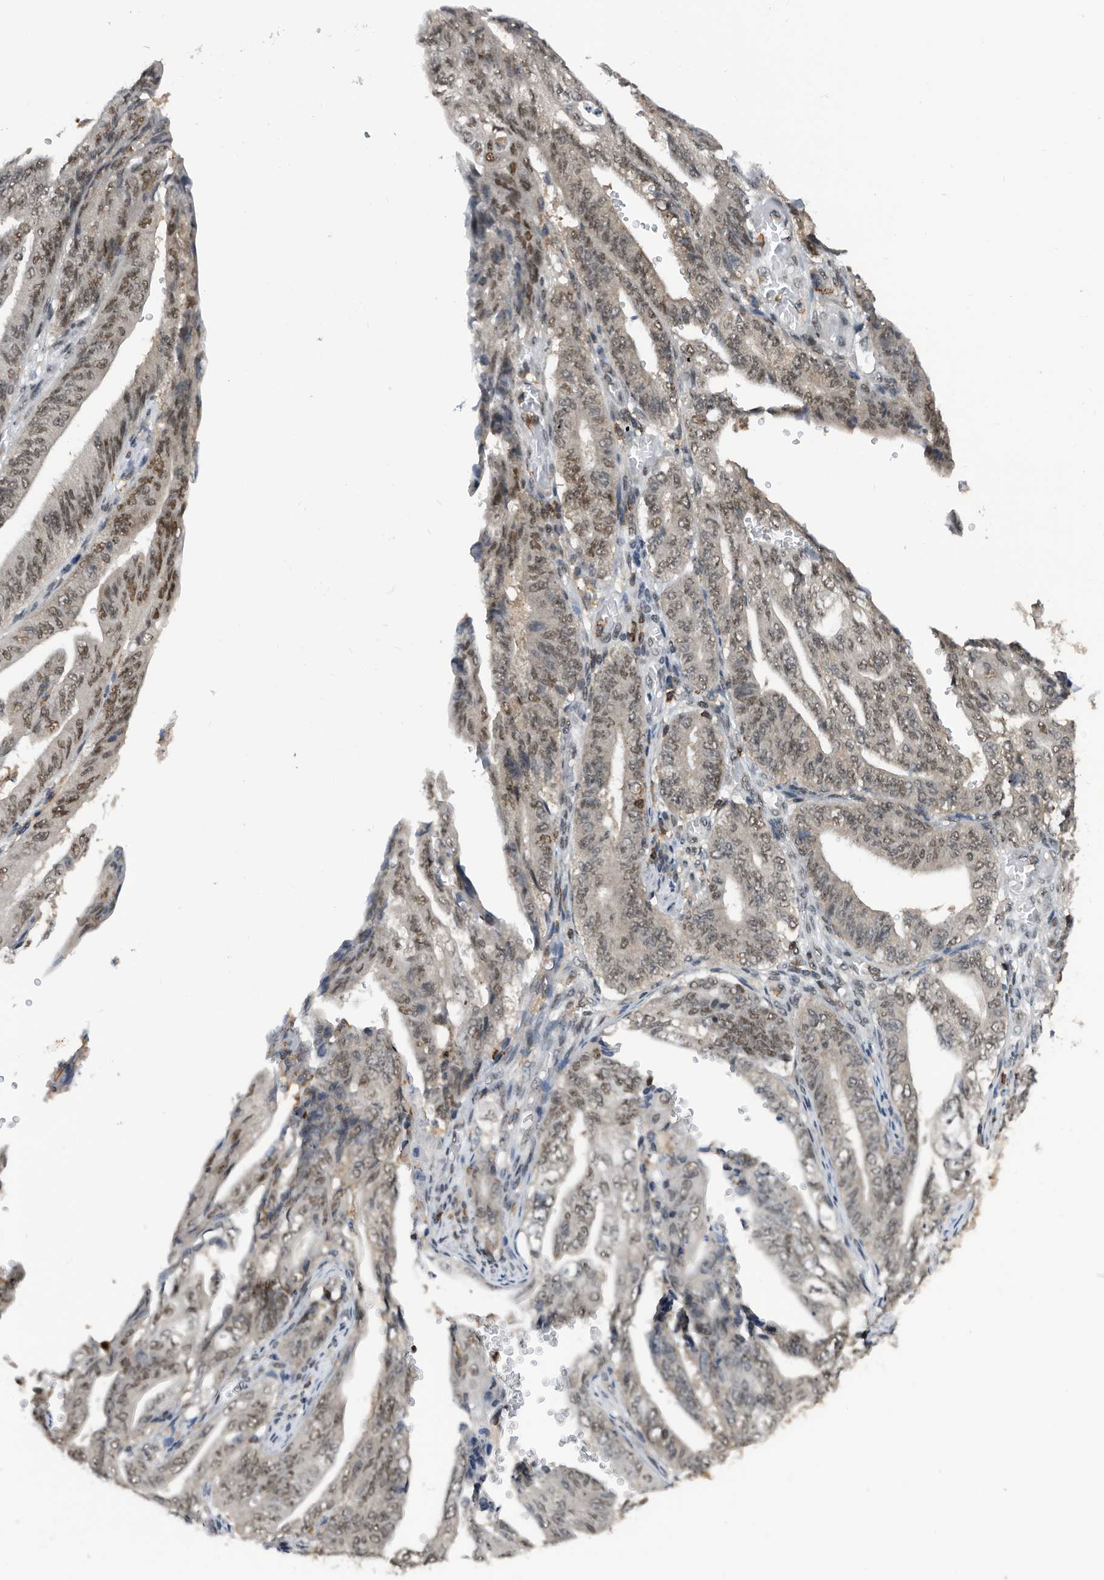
{"staining": {"intensity": "weak", "quantity": "25%-75%", "location": "nuclear"}, "tissue": "stomach cancer", "cell_type": "Tumor cells", "image_type": "cancer", "snomed": [{"axis": "morphology", "description": "Adenocarcinoma, NOS"}, {"axis": "topography", "description": "Stomach"}], "caption": "Human adenocarcinoma (stomach) stained with a brown dye displays weak nuclear positive staining in approximately 25%-75% of tumor cells.", "gene": "ZNF260", "patient": {"sex": "female", "age": 73}}